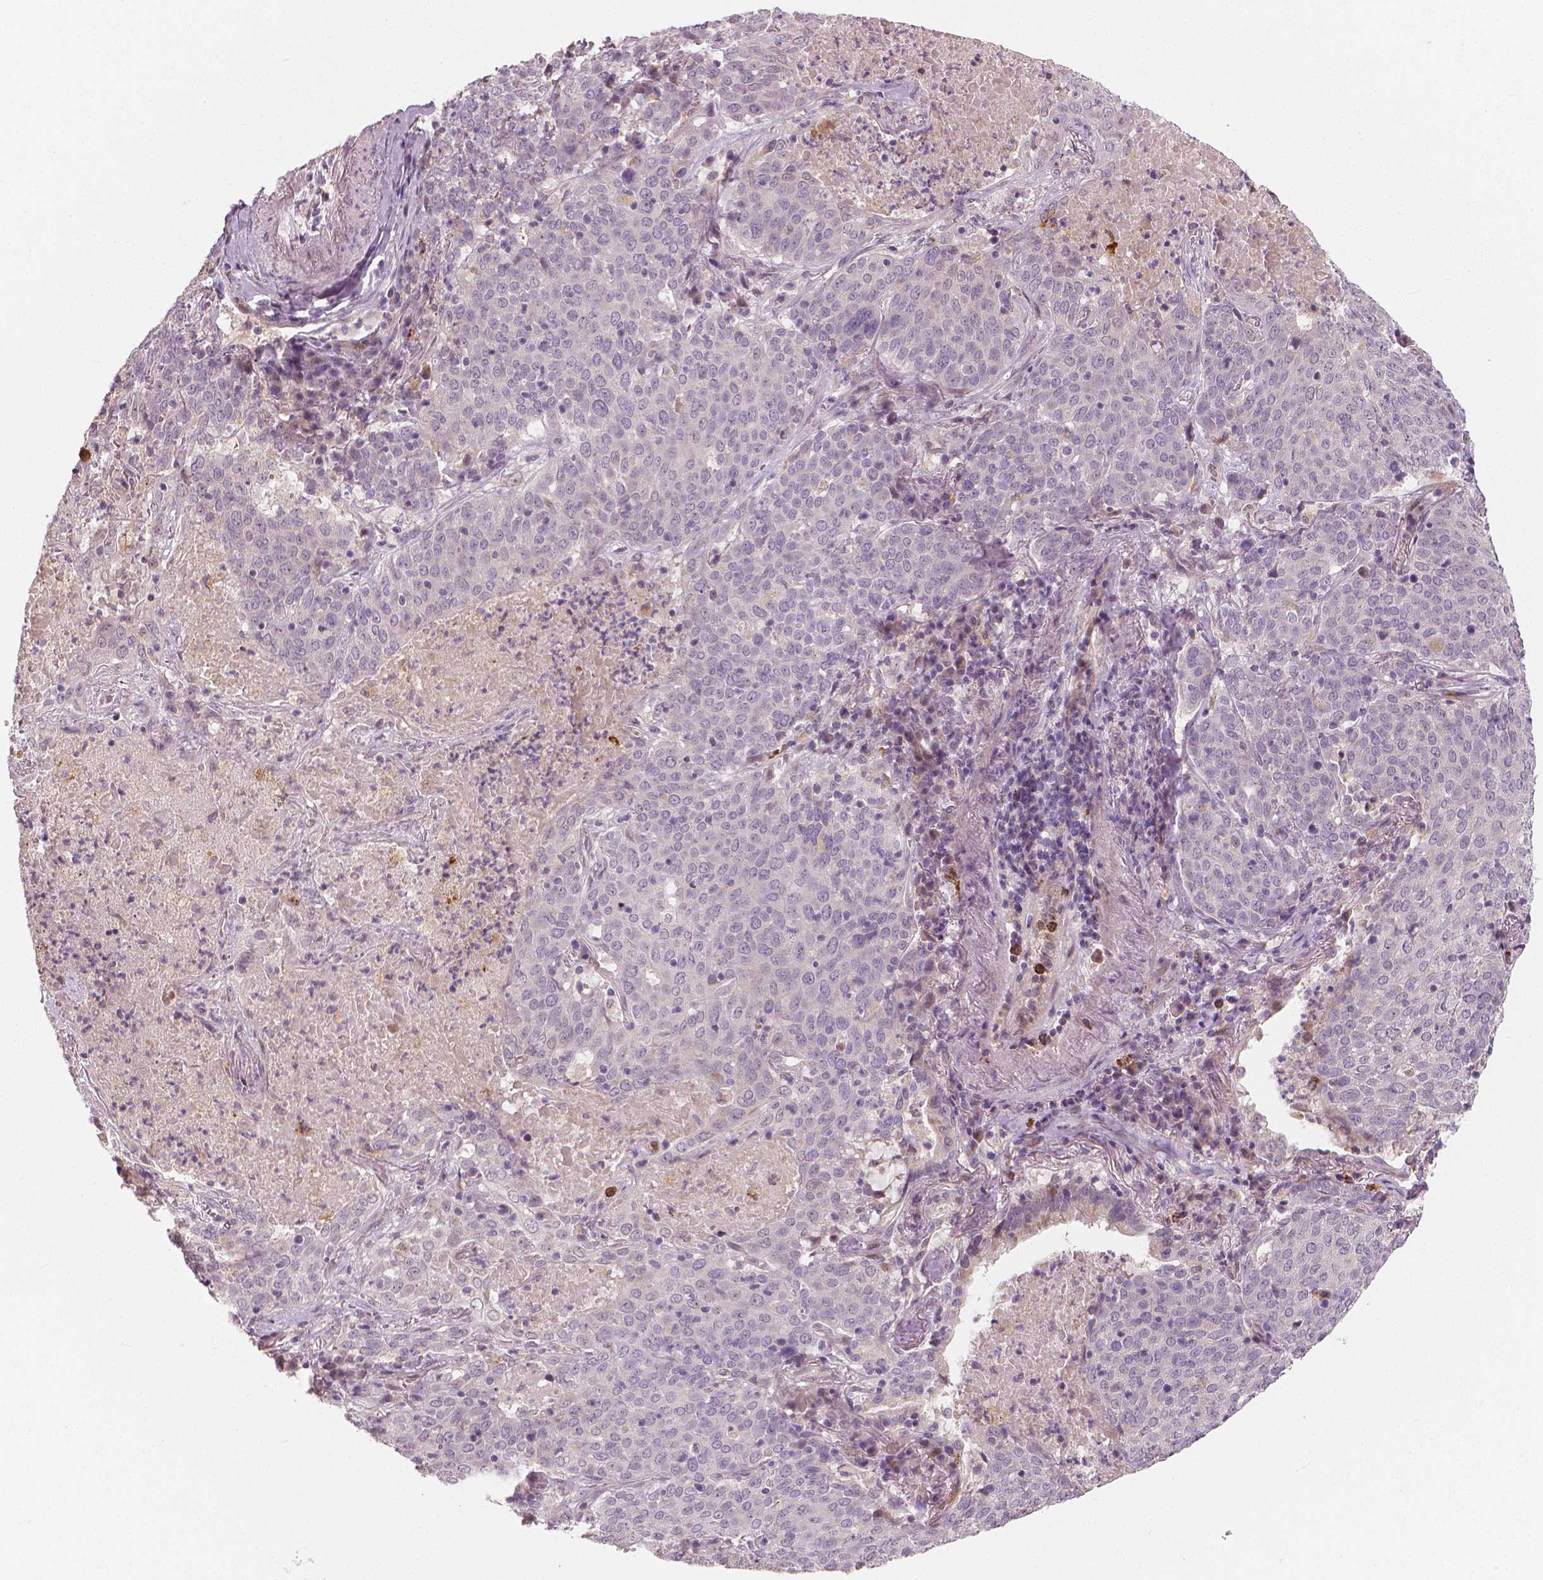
{"staining": {"intensity": "negative", "quantity": "none", "location": "none"}, "tissue": "lung cancer", "cell_type": "Tumor cells", "image_type": "cancer", "snomed": [{"axis": "morphology", "description": "Squamous cell carcinoma, NOS"}, {"axis": "topography", "description": "Lung"}], "caption": "The histopathology image demonstrates no staining of tumor cells in lung cancer (squamous cell carcinoma). Brightfield microscopy of IHC stained with DAB (brown) and hematoxylin (blue), captured at high magnification.", "gene": "RNASE7", "patient": {"sex": "male", "age": 82}}